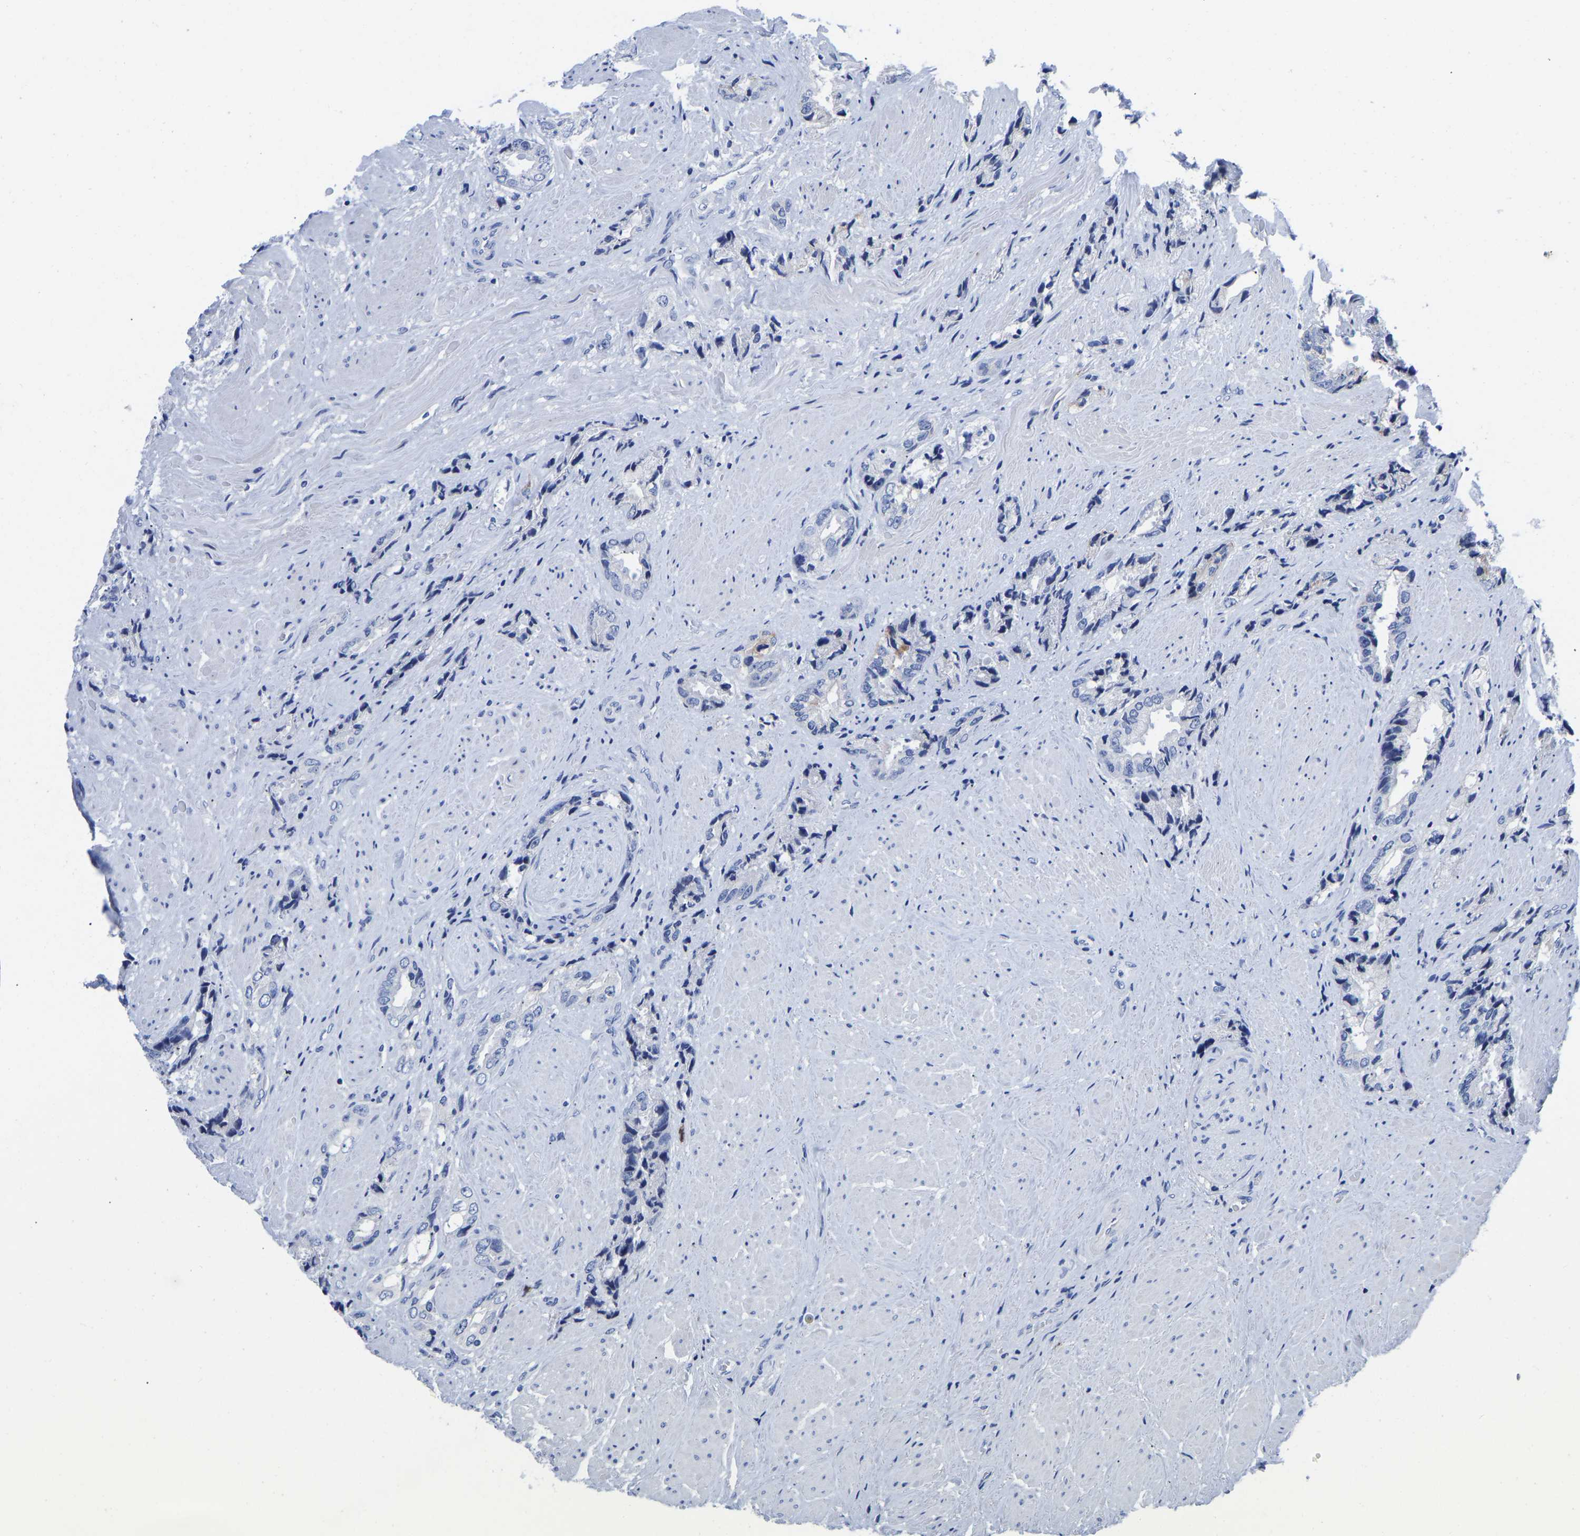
{"staining": {"intensity": "negative", "quantity": "none", "location": "none"}, "tissue": "prostate cancer", "cell_type": "Tumor cells", "image_type": "cancer", "snomed": [{"axis": "morphology", "description": "Adenocarcinoma, High grade"}, {"axis": "topography", "description": "Prostate"}], "caption": "High magnification brightfield microscopy of high-grade adenocarcinoma (prostate) stained with DAB (3,3'-diaminobenzidine) (brown) and counterstained with hematoxylin (blue): tumor cells show no significant positivity.", "gene": "GPA33", "patient": {"sex": "male", "age": 61}}